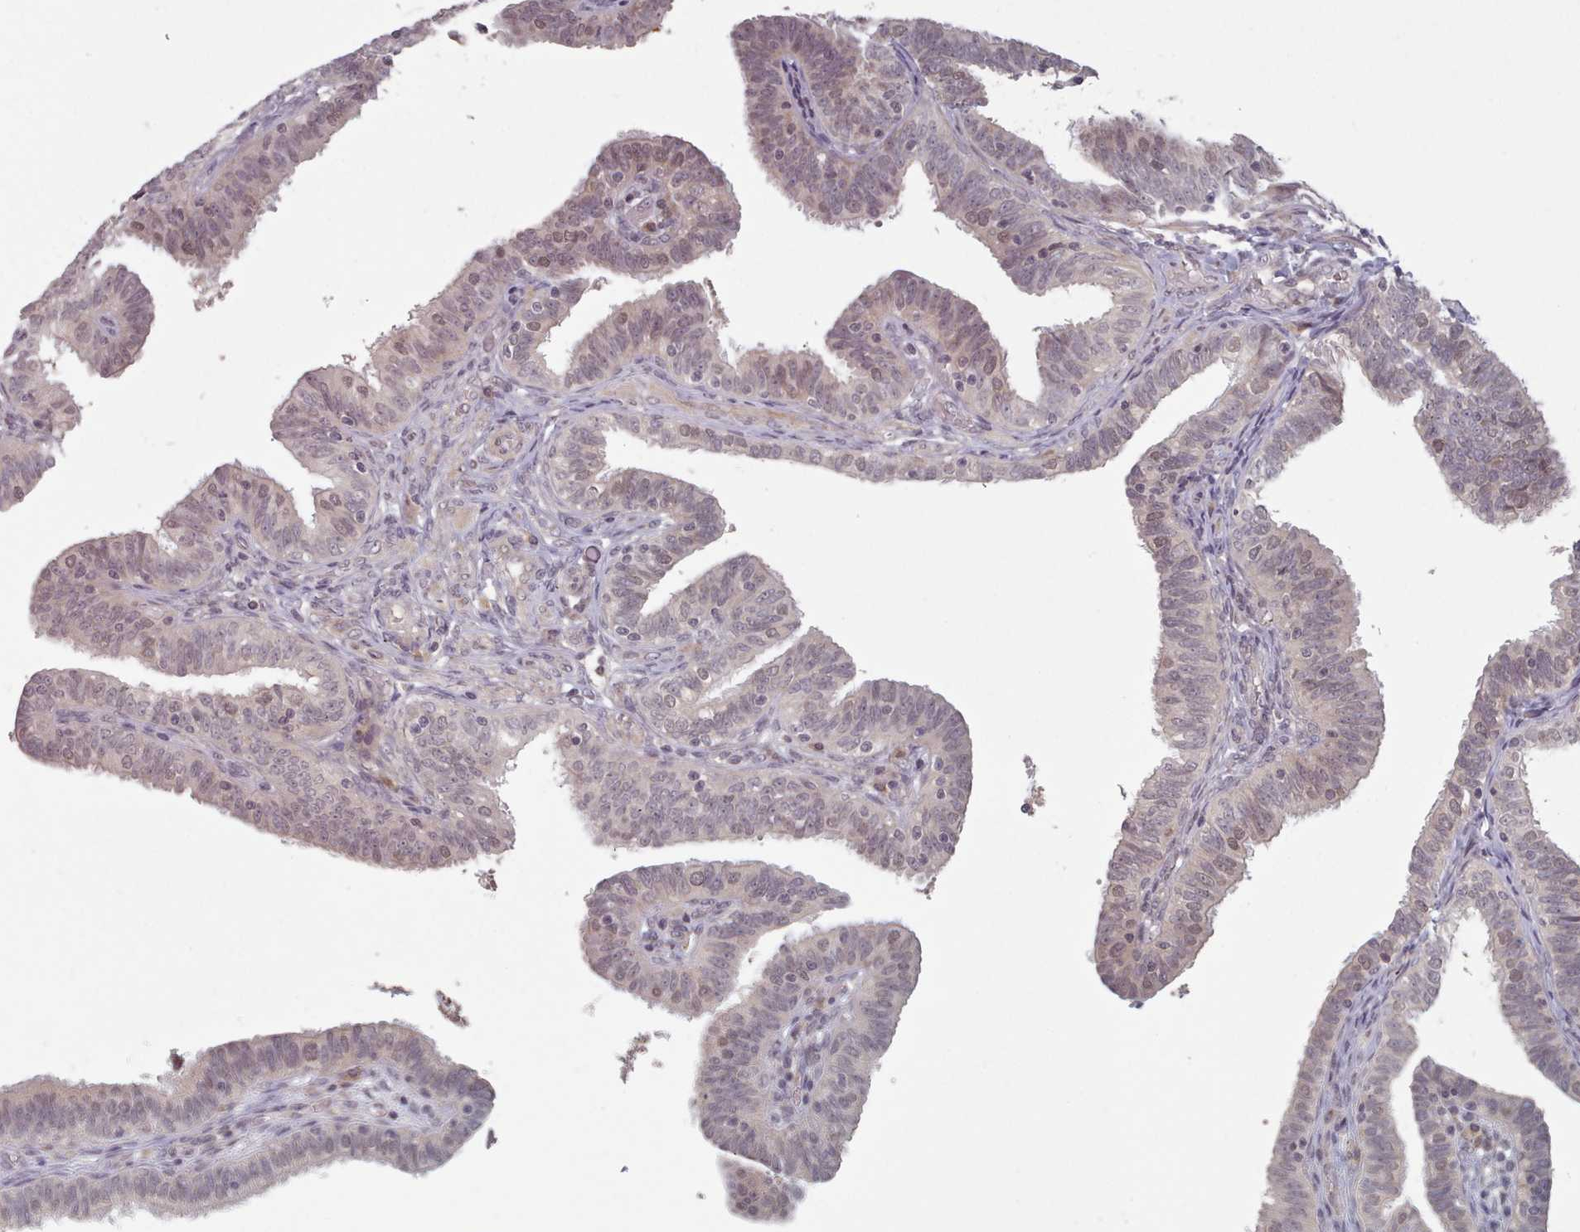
{"staining": {"intensity": "weak", "quantity": "25%-75%", "location": "nuclear"}, "tissue": "fallopian tube", "cell_type": "Glandular cells", "image_type": "normal", "snomed": [{"axis": "morphology", "description": "Normal tissue, NOS"}, {"axis": "topography", "description": "Fallopian tube"}], "caption": "This photomicrograph reveals immunohistochemistry staining of benign fallopian tube, with low weak nuclear staining in about 25%-75% of glandular cells.", "gene": "HYAL3", "patient": {"sex": "female", "age": 39}}